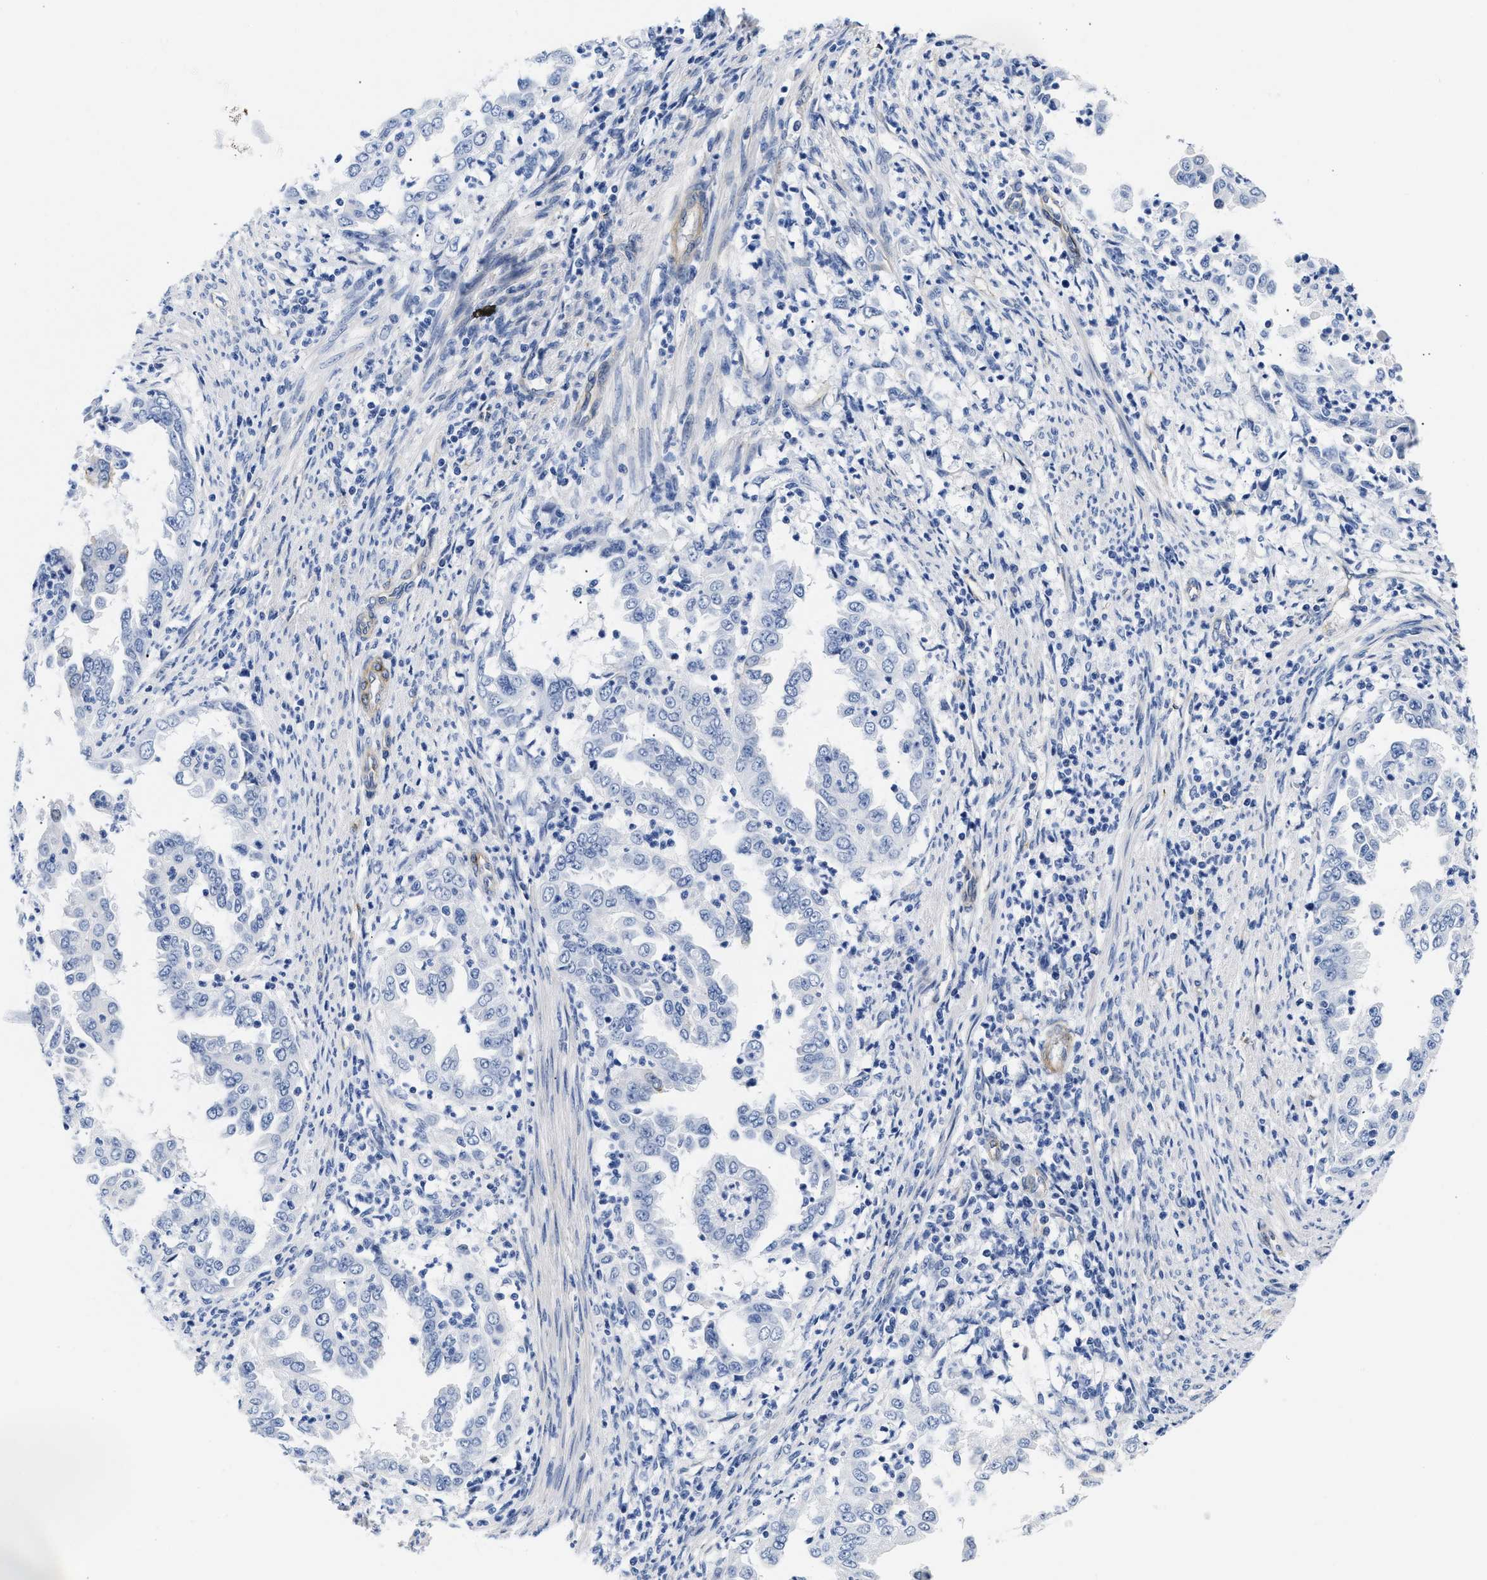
{"staining": {"intensity": "negative", "quantity": "none", "location": "none"}, "tissue": "endometrial cancer", "cell_type": "Tumor cells", "image_type": "cancer", "snomed": [{"axis": "morphology", "description": "Adenocarcinoma, NOS"}, {"axis": "topography", "description": "Endometrium"}], "caption": "Tumor cells are negative for protein expression in human endometrial adenocarcinoma. (Stains: DAB (3,3'-diaminobenzidine) immunohistochemistry with hematoxylin counter stain, Microscopy: brightfield microscopy at high magnification).", "gene": "TRIM29", "patient": {"sex": "female", "age": 85}}